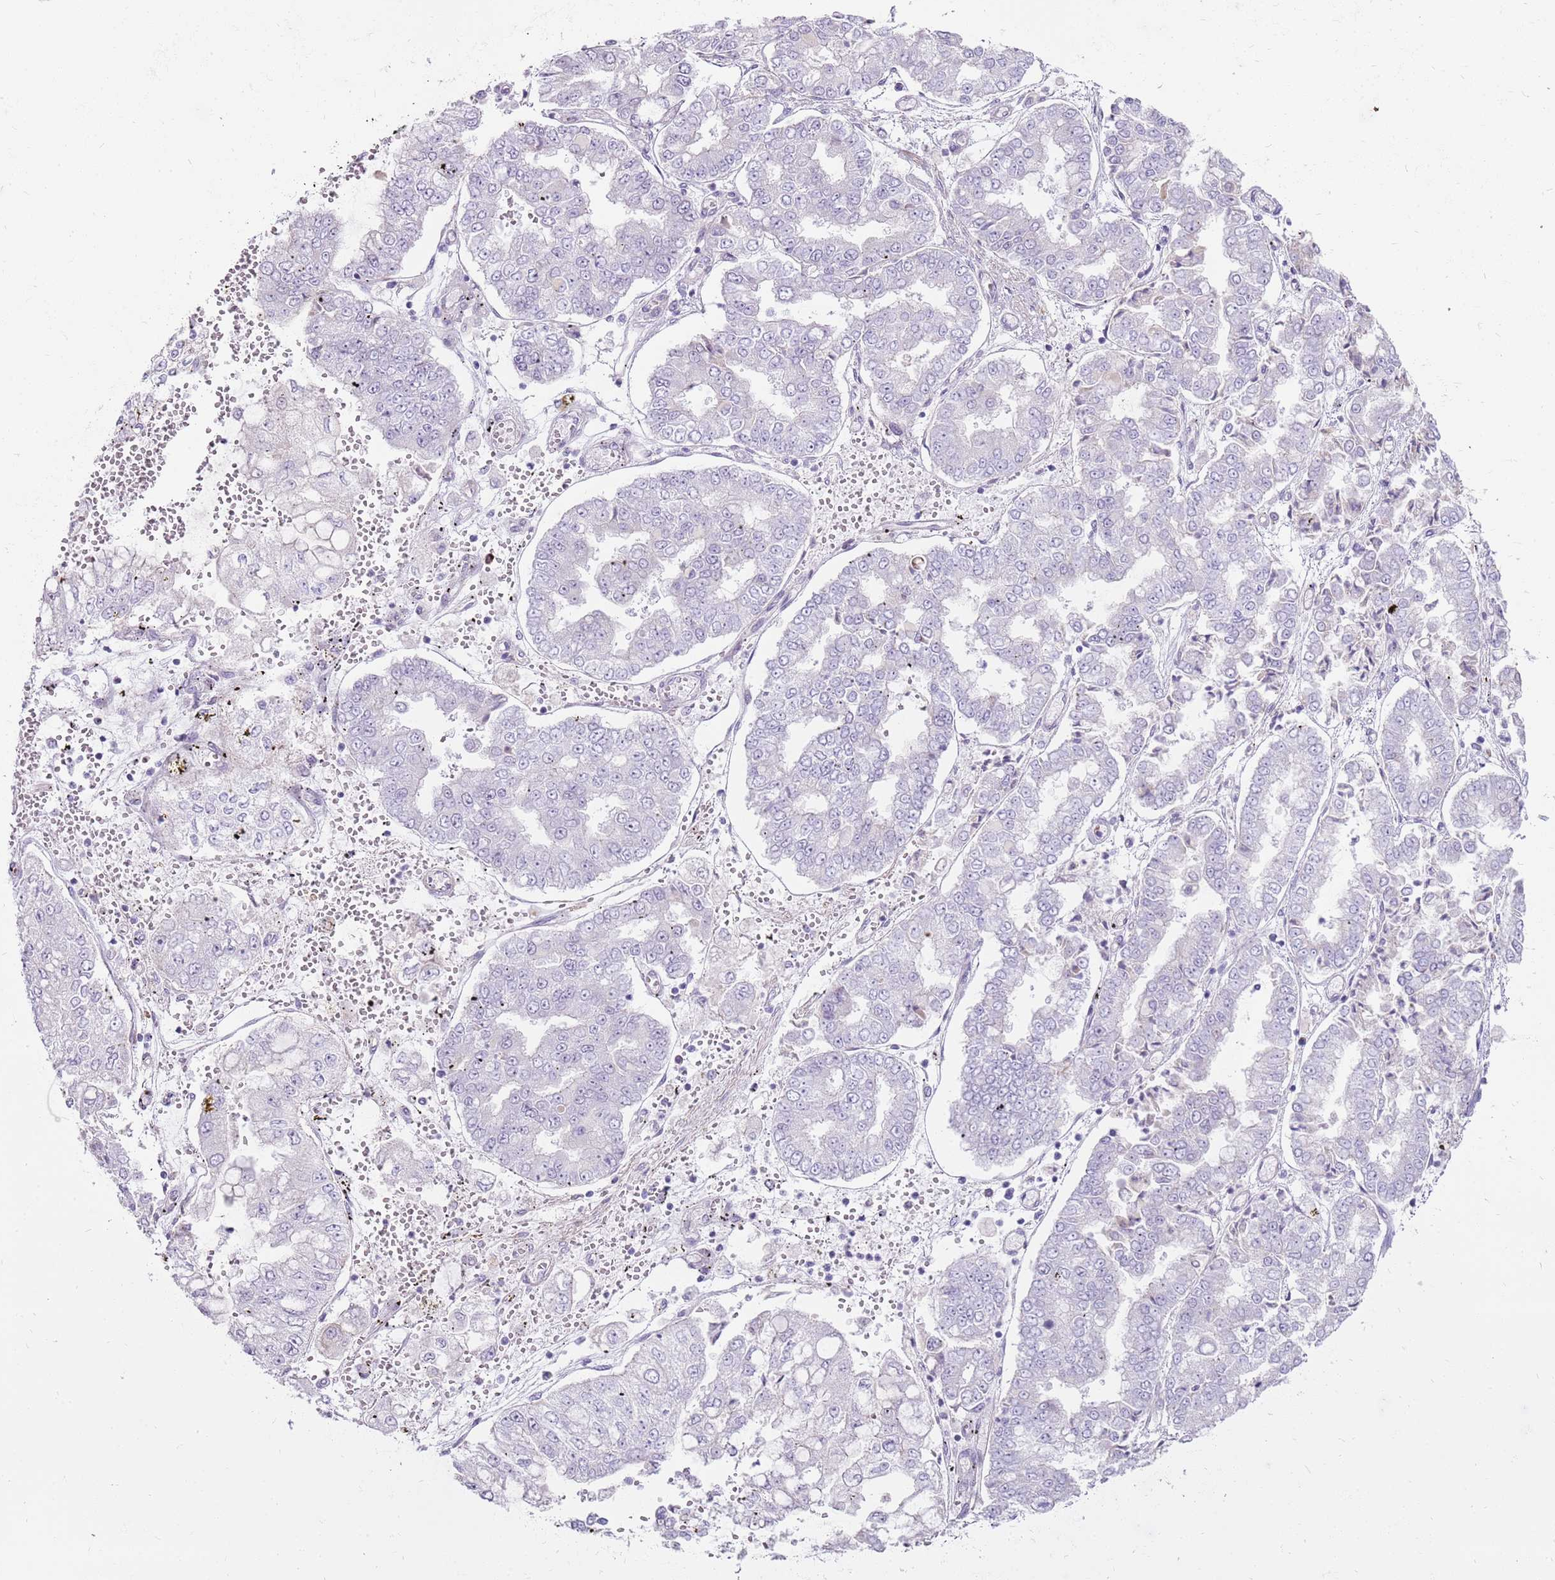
{"staining": {"intensity": "negative", "quantity": "none", "location": "none"}, "tissue": "stomach cancer", "cell_type": "Tumor cells", "image_type": "cancer", "snomed": [{"axis": "morphology", "description": "Adenocarcinoma, NOS"}, {"axis": "topography", "description": "Stomach"}], "caption": "IHC image of human stomach cancer (adenocarcinoma) stained for a protein (brown), which displays no staining in tumor cells. The staining was performed using DAB (3,3'-diaminobenzidine) to visualize the protein expression in brown, while the nuclei were stained in blue with hematoxylin (Magnification: 20x).", "gene": "MCUB", "patient": {"sex": "male", "age": 76}}